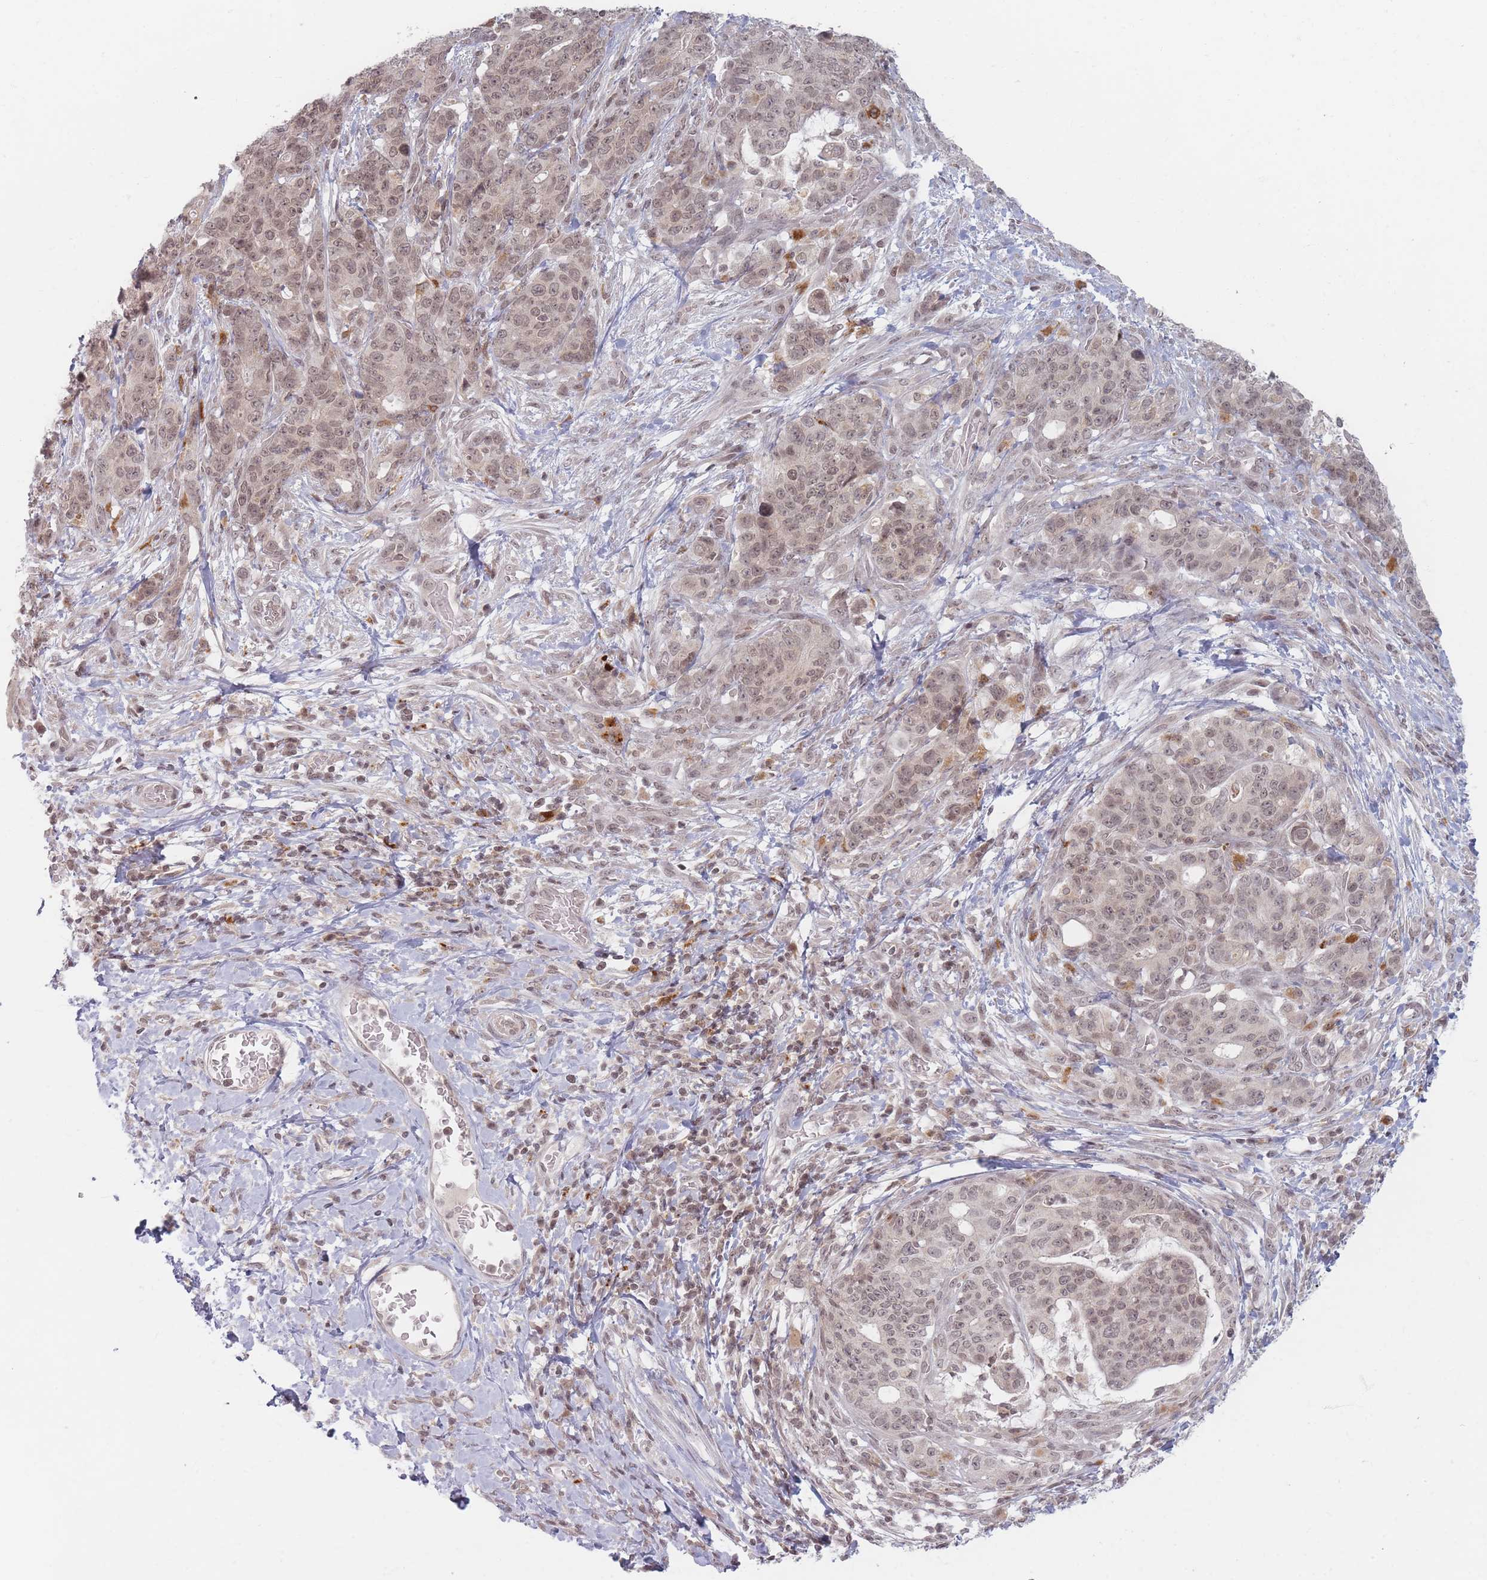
{"staining": {"intensity": "weak", "quantity": ">75%", "location": "nuclear"}, "tissue": "stomach cancer", "cell_type": "Tumor cells", "image_type": "cancer", "snomed": [{"axis": "morphology", "description": "Normal tissue, NOS"}, {"axis": "morphology", "description": "Adenocarcinoma, NOS"}, {"axis": "topography", "description": "Stomach"}], "caption": "Tumor cells demonstrate weak nuclear positivity in about >75% of cells in adenocarcinoma (stomach).", "gene": "SPATA45", "patient": {"sex": "female", "age": 64}}